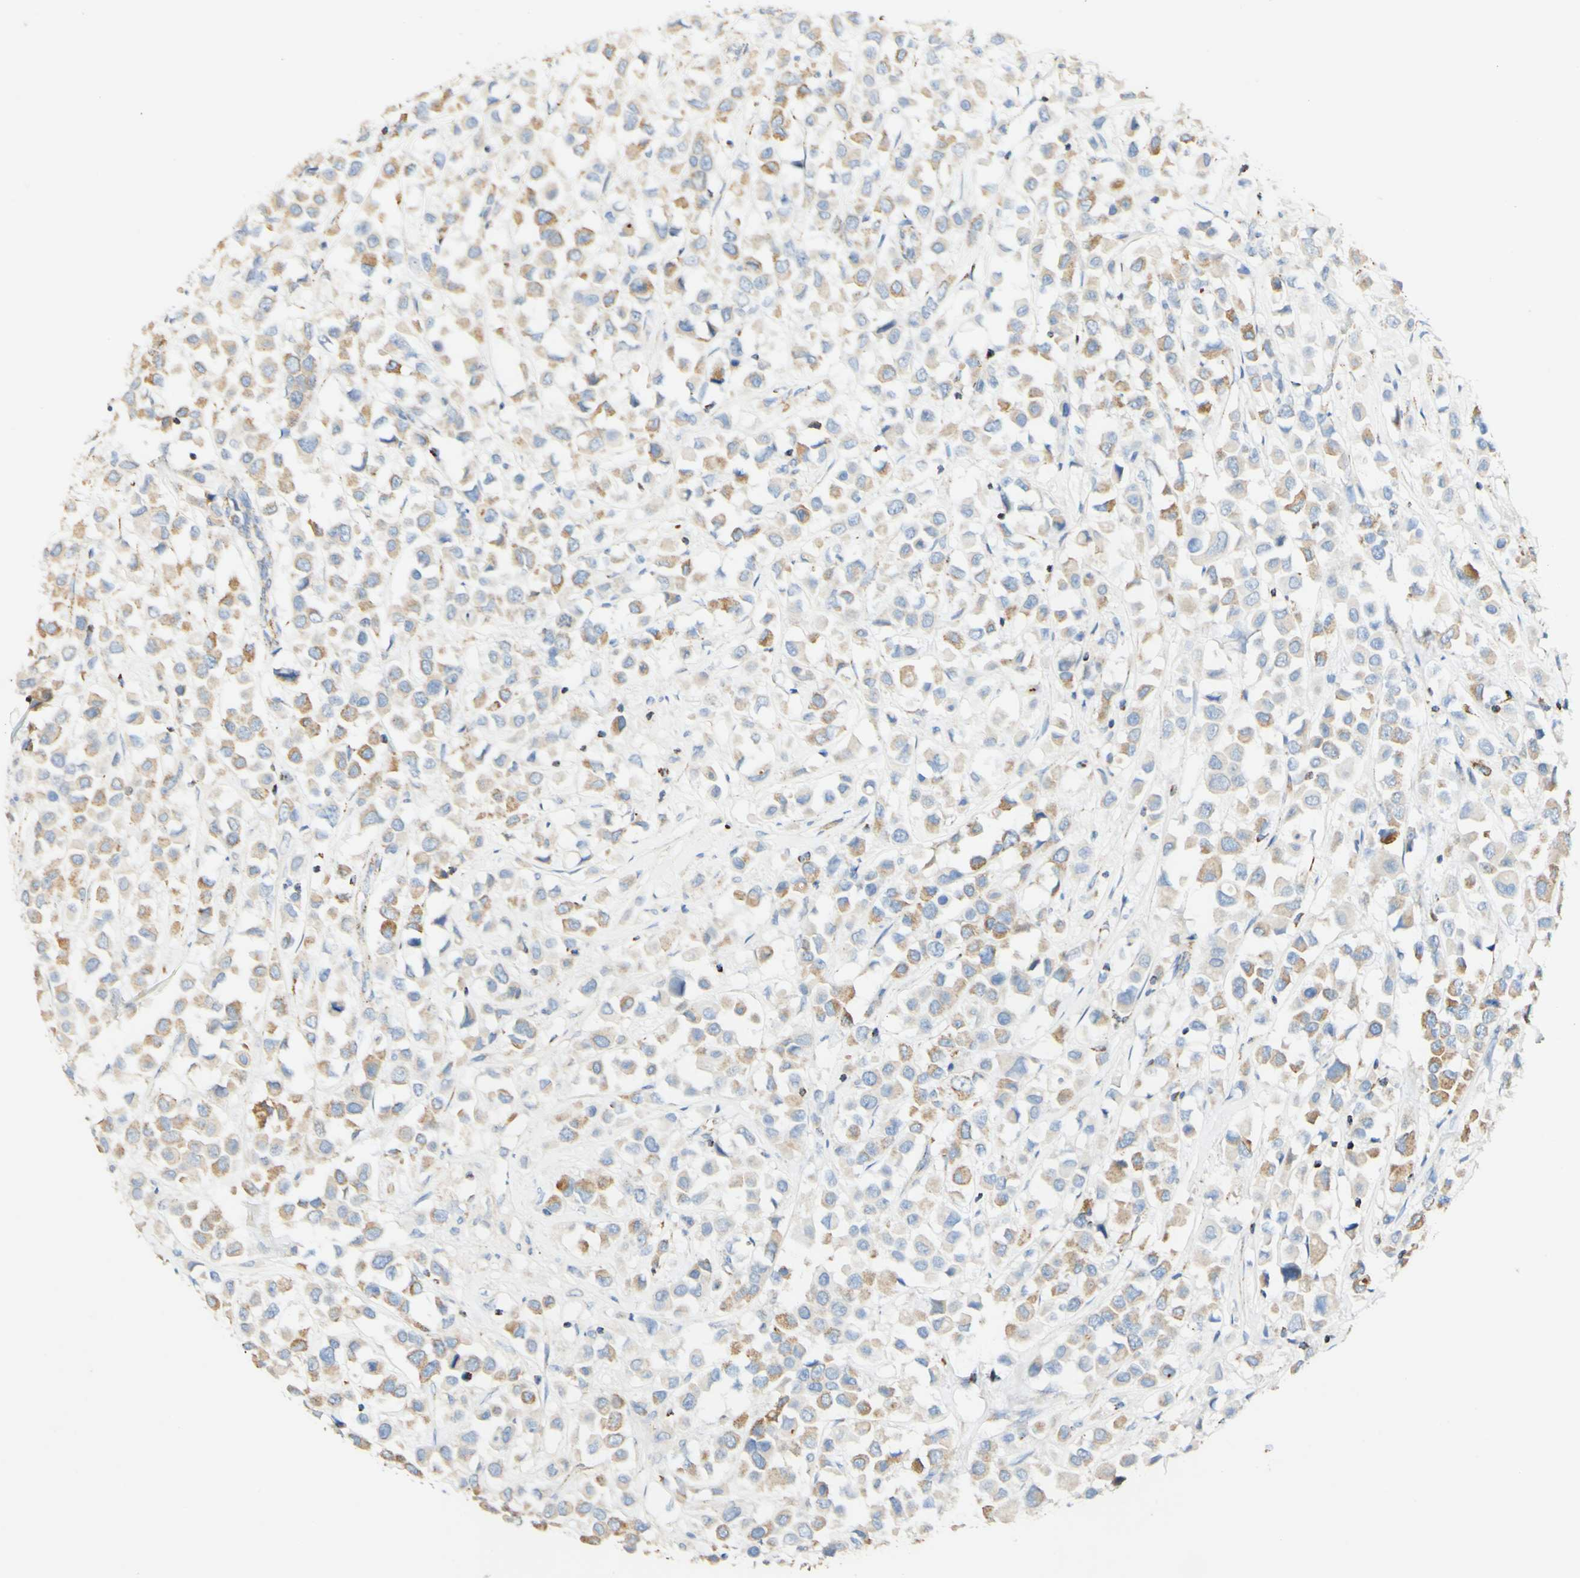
{"staining": {"intensity": "moderate", "quantity": ">75%", "location": "cytoplasmic/membranous"}, "tissue": "breast cancer", "cell_type": "Tumor cells", "image_type": "cancer", "snomed": [{"axis": "morphology", "description": "Duct carcinoma"}, {"axis": "topography", "description": "Breast"}], "caption": "Moderate cytoplasmic/membranous expression for a protein is identified in approximately >75% of tumor cells of breast cancer (infiltrating ductal carcinoma) using immunohistochemistry.", "gene": "OXCT1", "patient": {"sex": "female", "age": 61}}